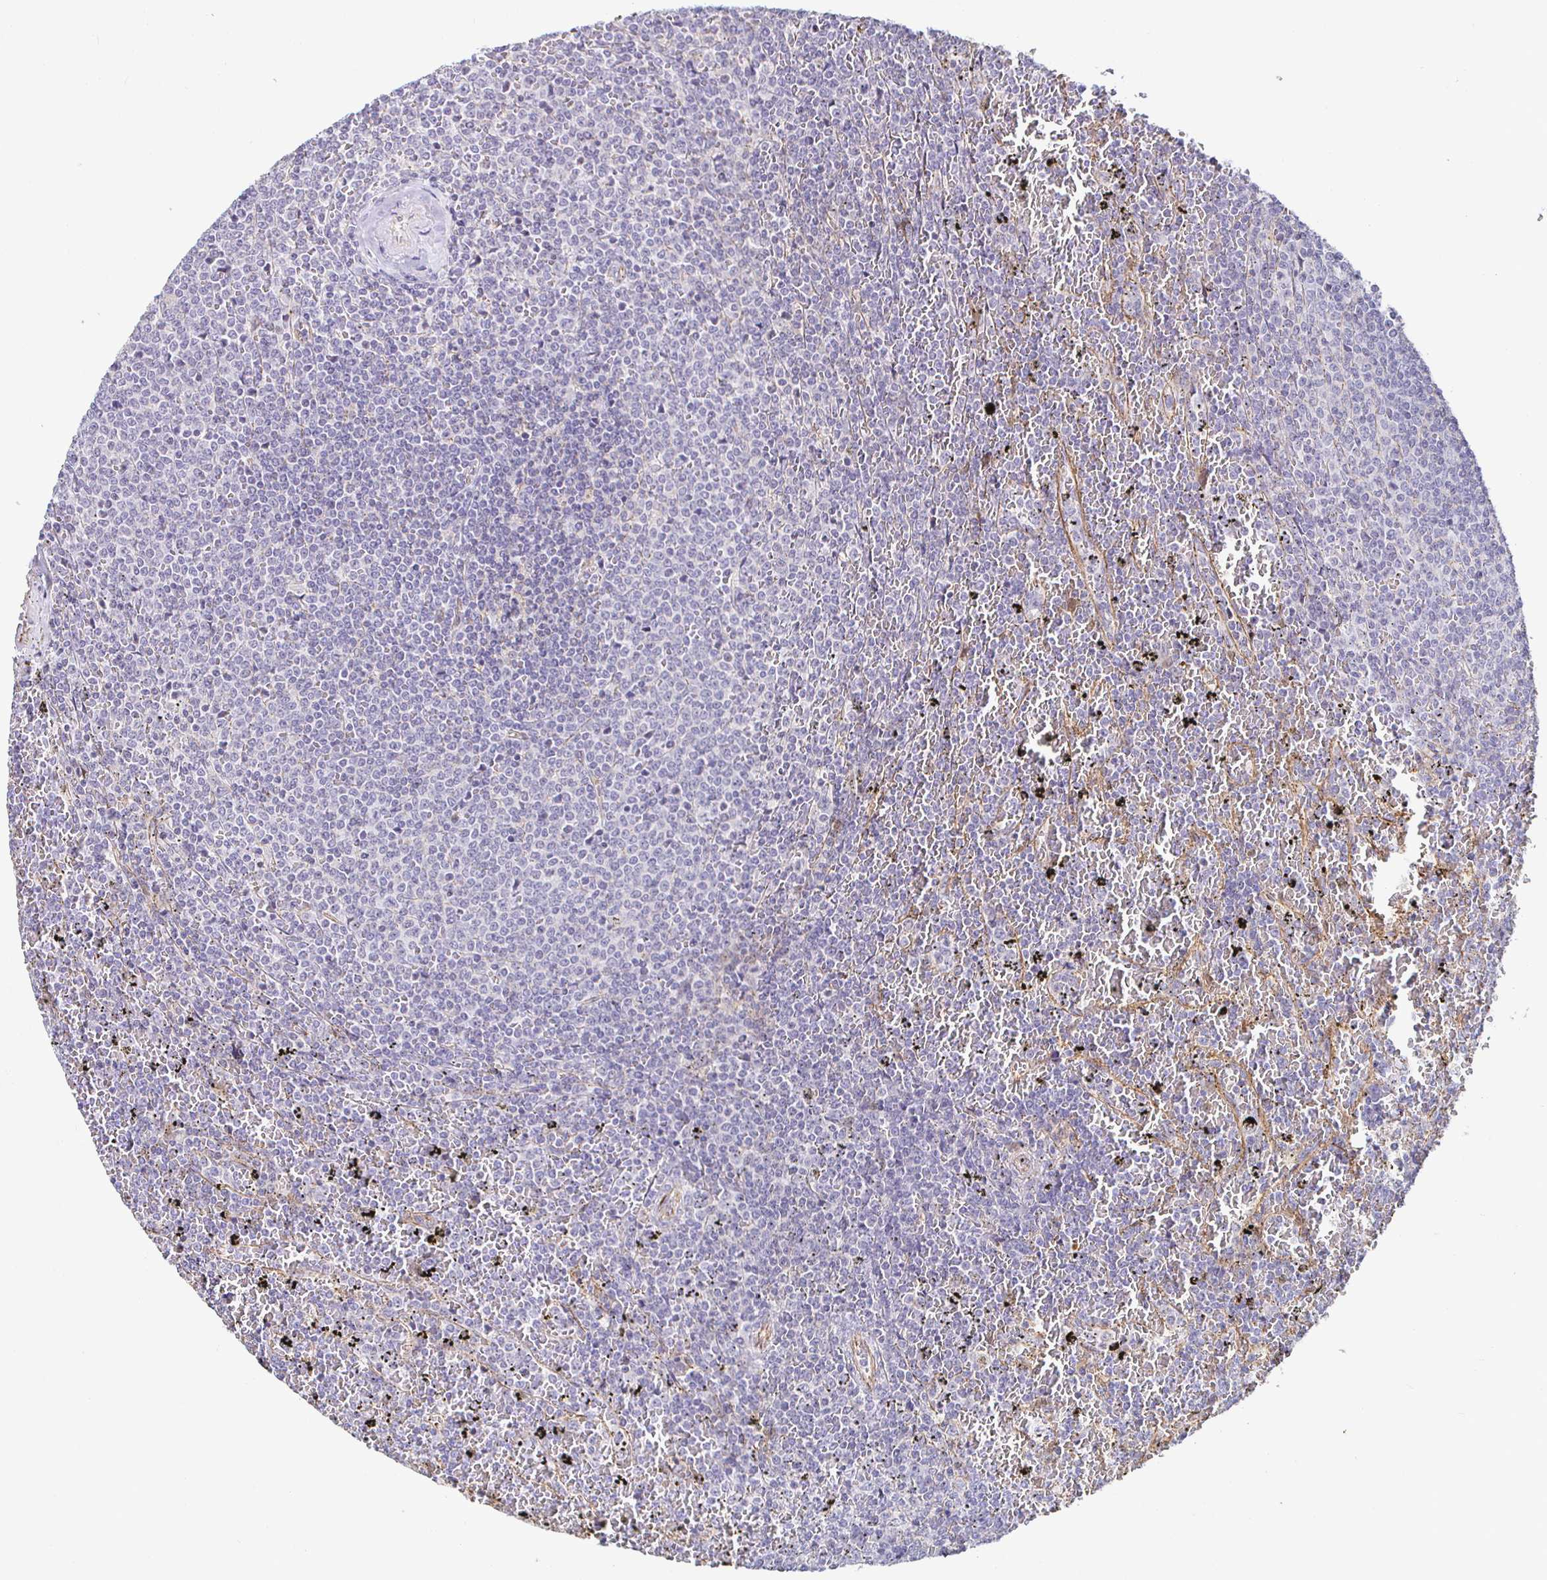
{"staining": {"intensity": "negative", "quantity": "none", "location": "none"}, "tissue": "lymphoma", "cell_type": "Tumor cells", "image_type": "cancer", "snomed": [{"axis": "morphology", "description": "Malignant lymphoma, non-Hodgkin's type, Low grade"}, {"axis": "topography", "description": "Spleen"}], "caption": "Image shows no protein staining in tumor cells of low-grade malignant lymphoma, non-Hodgkin's type tissue.", "gene": "PIWIL3", "patient": {"sex": "female", "age": 77}}